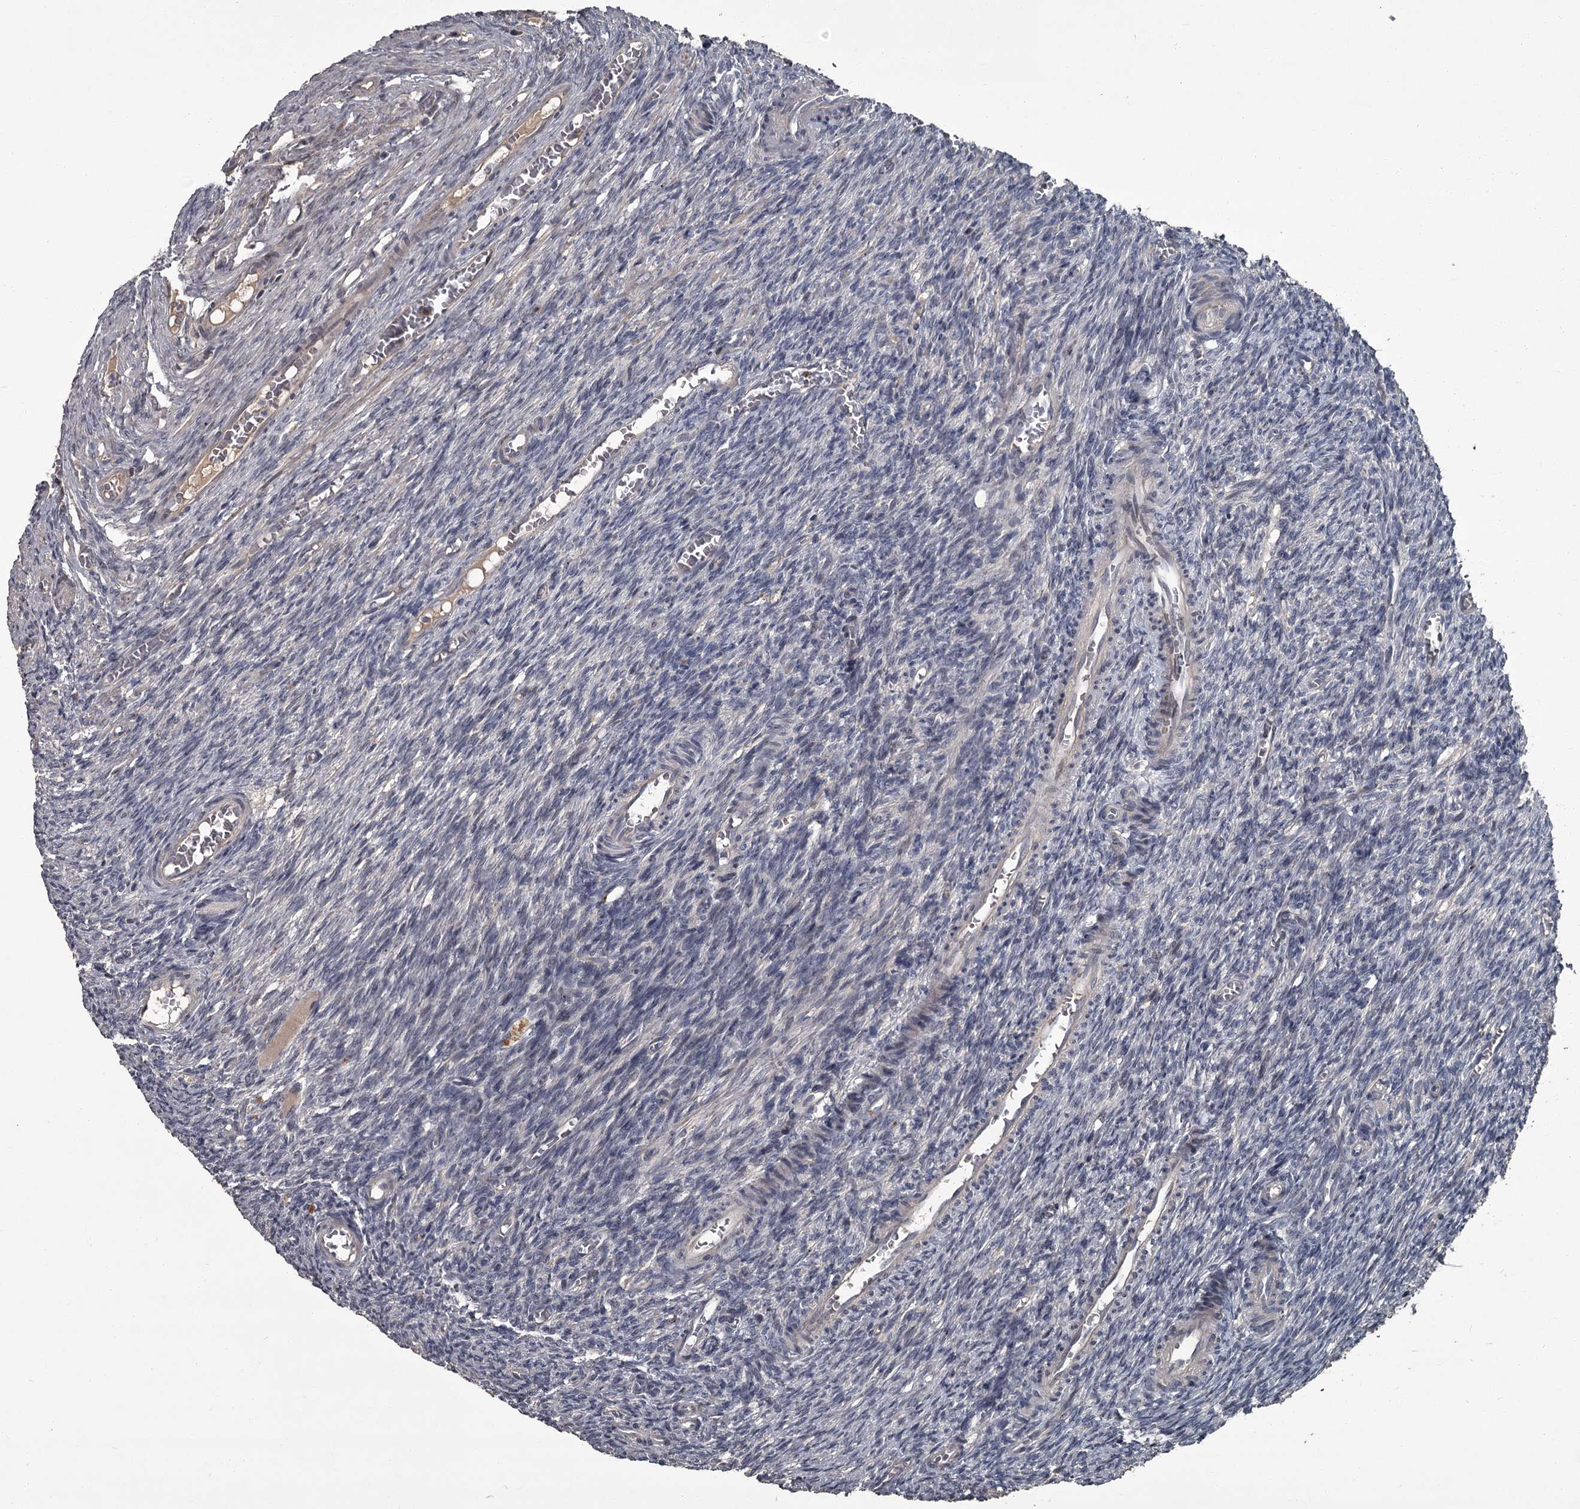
{"staining": {"intensity": "negative", "quantity": "none", "location": "none"}, "tissue": "ovary", "cell_type": "Ovarian stroma cells", "image_type": "normal", "snomed": [{"axis": "morphology", "description": "Normal tissue, NOS"}, {"axis": "topography", "description": "Ovary"}], "caption": "DAB immunohistochemical staining of benign ovary displays no significant staining in ovarian stroma cells. (Stains: DAB (3,3'-diaminobenzidine) IHC with hematoxylin counter stain, Microscopy: brightfield microscopy at high magnification).", "gene": "FLVCR2", "patient": {"sex": "female", "age": 27}}